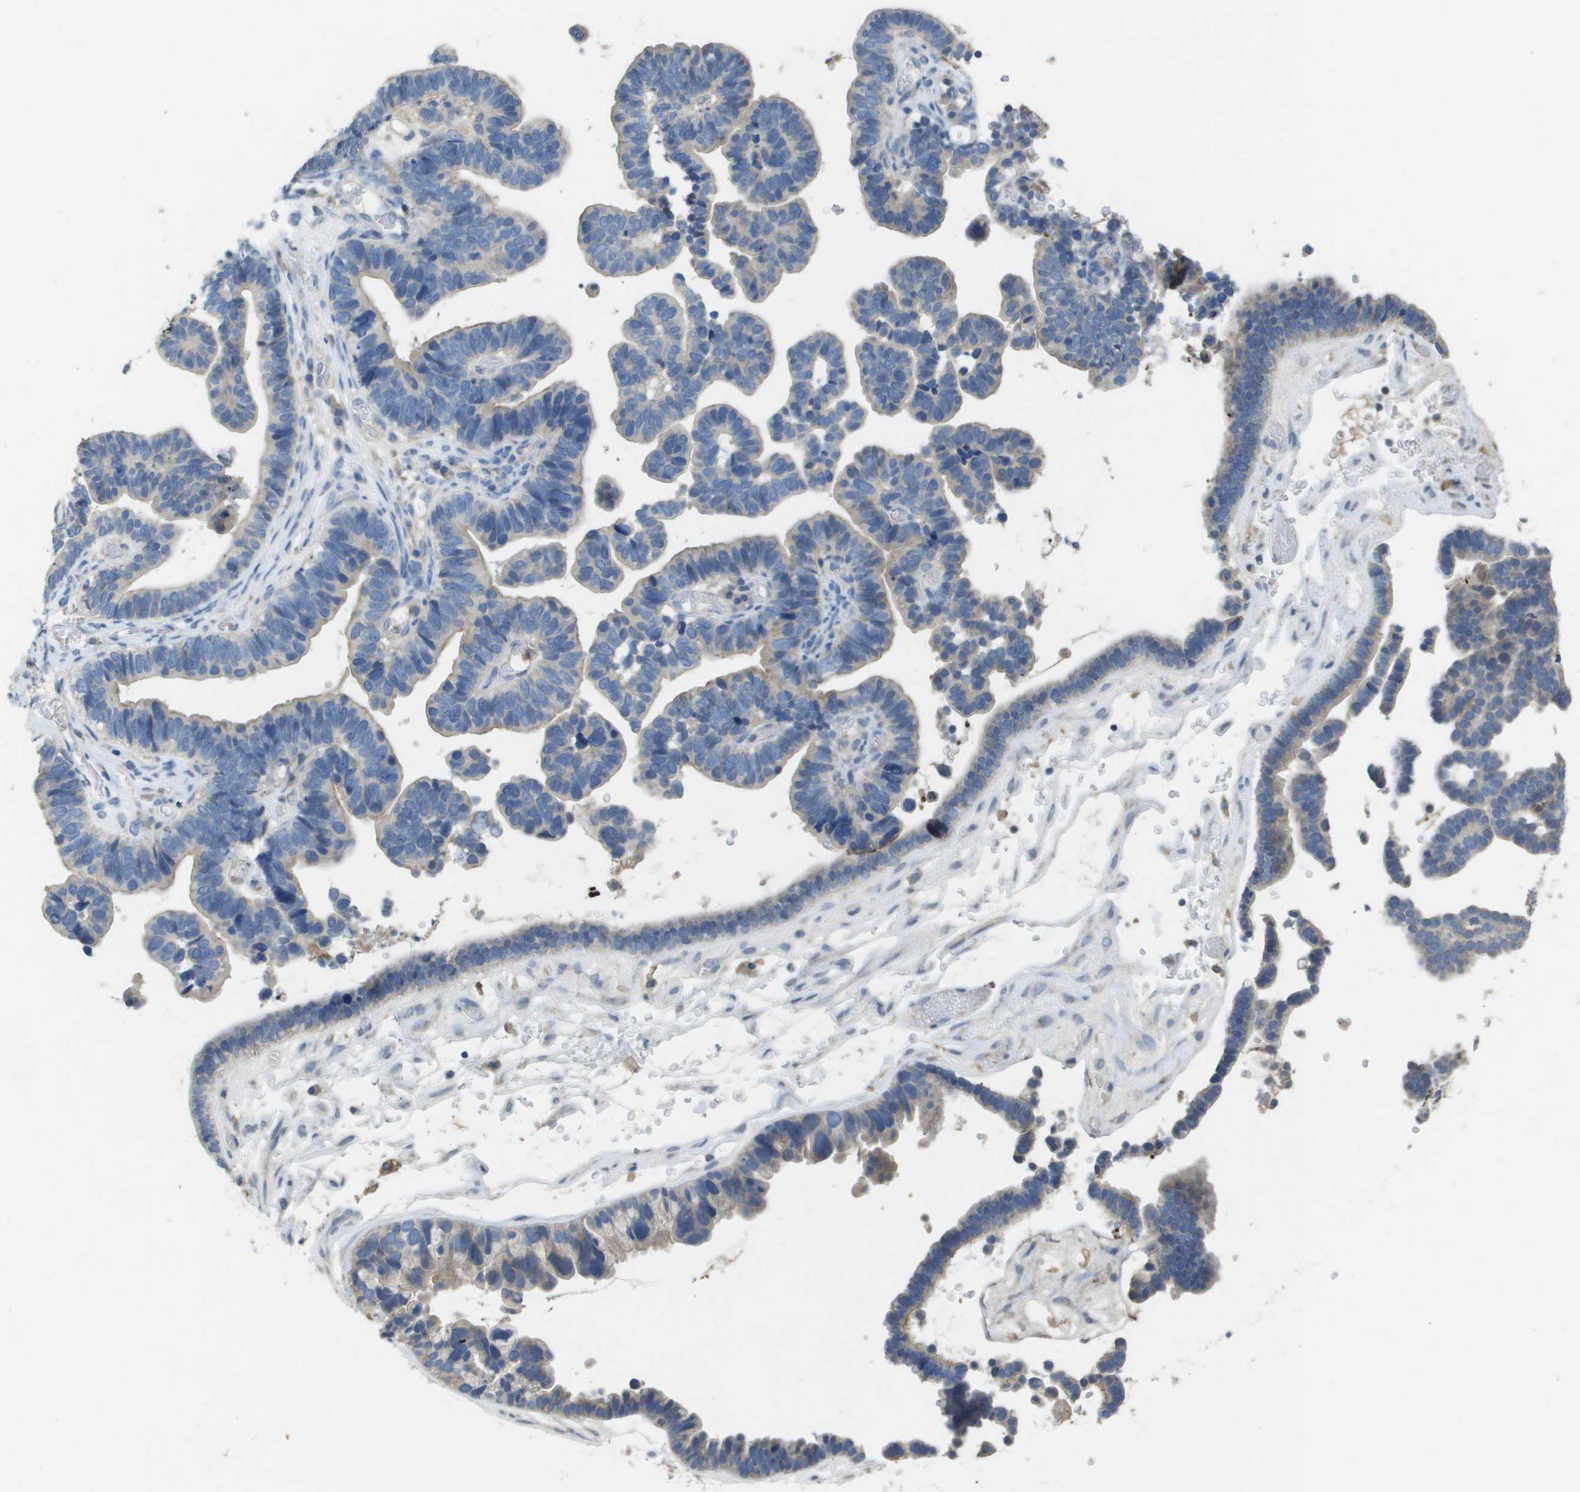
{"staining": {"intensity": "weak", "quantity": "<25%", "location": "cytoplasmic/membranous"}, "tissue": "ovarian cancer", "cell_type": "Tumor cells", "image_type": "cancer", "snomed": [{"axis": "morphology", "description": "Cystadenocarcinoma, serous, NOS"}, {"axis": "topography", "description": "Ovary"}], "caption": "Serous cystadenocarcinoma (ovarian) was stained to show a protein in brown. There is no significant staining in tumor cells.", "gene": "CLCA4", "patient": {"sex": "female", "age": 56}}